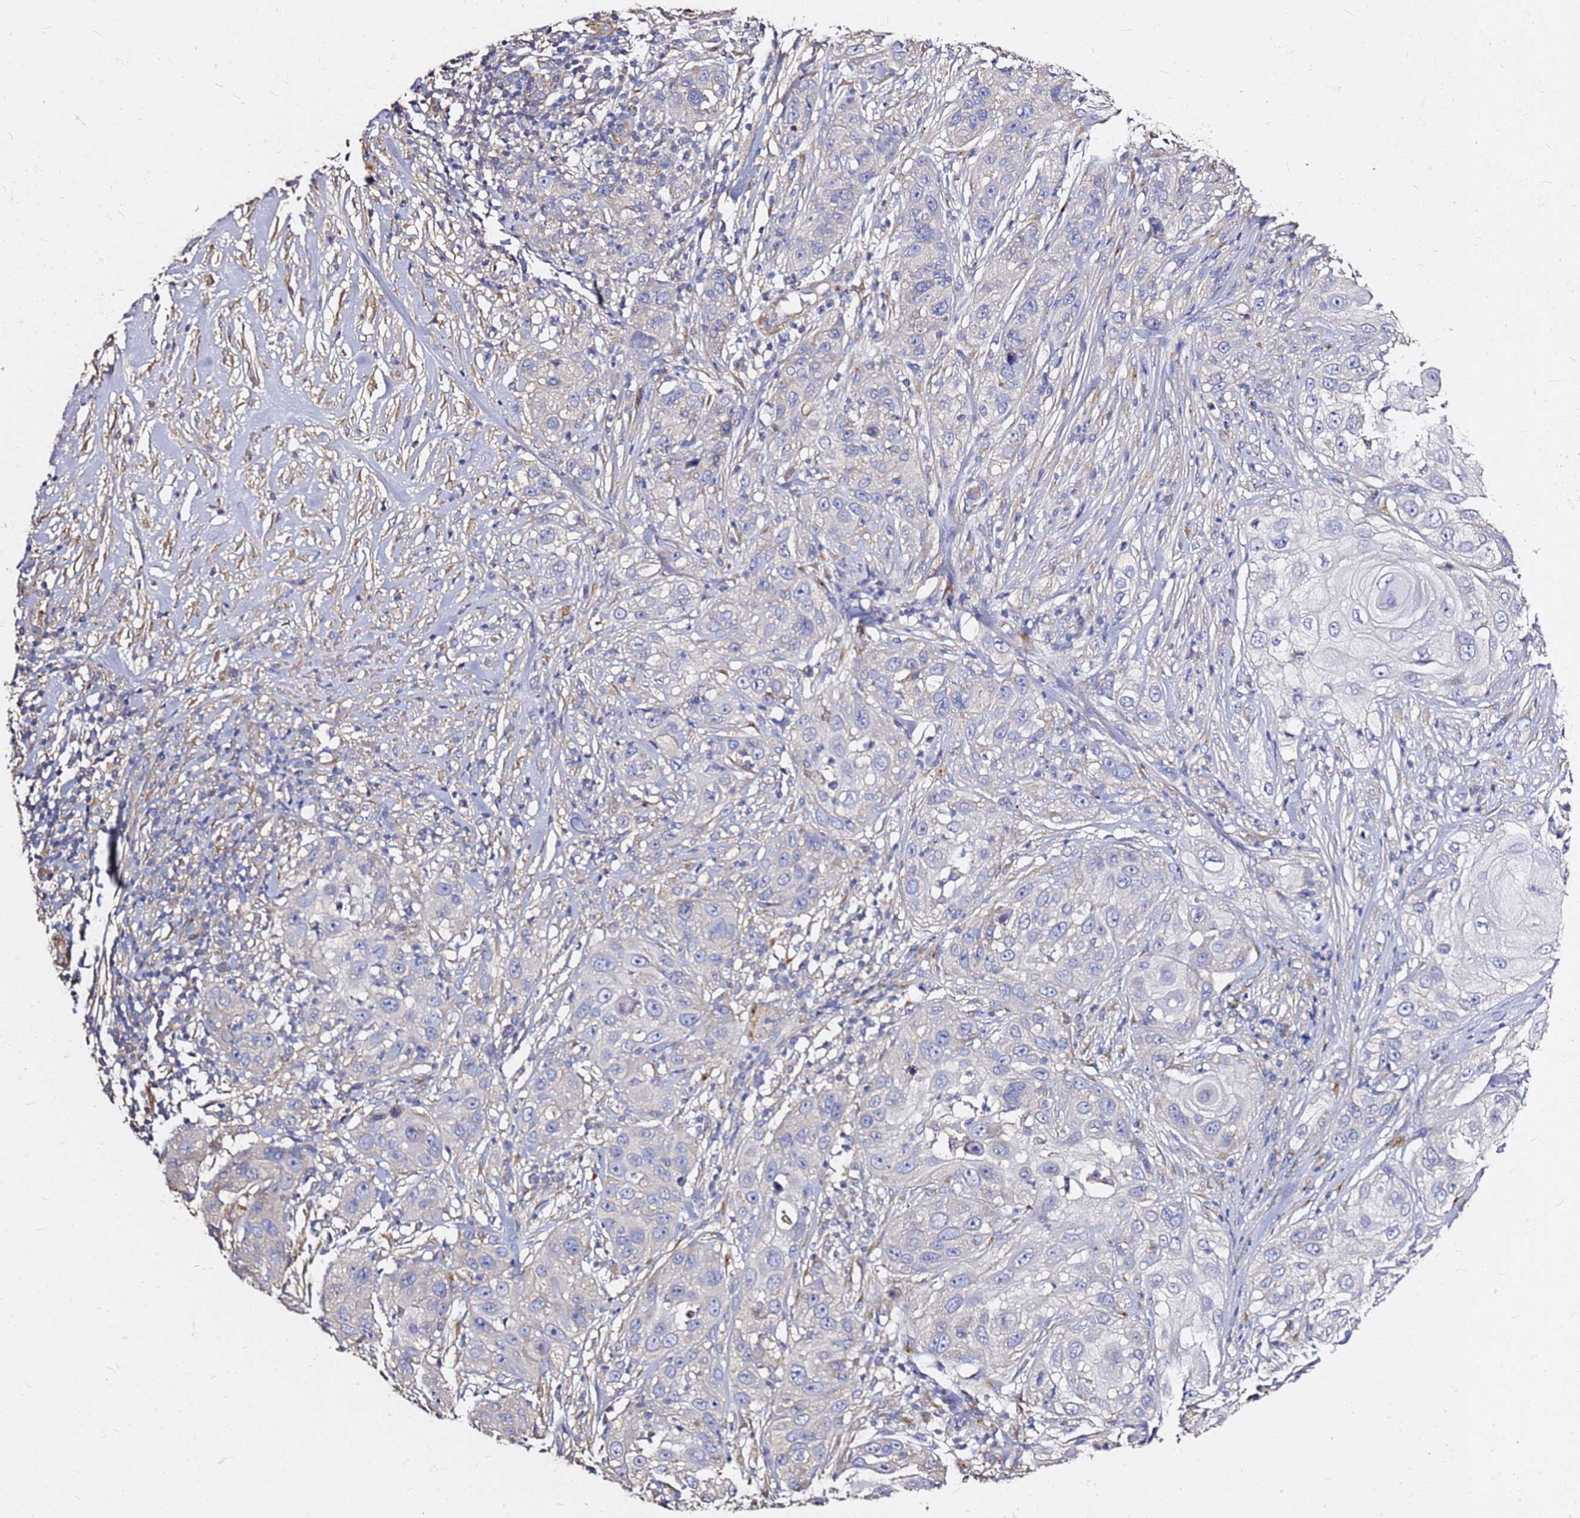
{"staining": {"intensity": "negative", "quantity": "none", "location": "none"}, "tissue": "skin cancer", "cell_type": "Tumor cells", "image_type": "cancer", "snomed": [{"axis": "morphology", "description": "Squamous cell carcinoma, NOS"}, {"axis": "topography", "description": "Skin"}], "caption": "The immunohistochemistry (IHC) photomicrograph has no significant expression in tumor cells of skin squamous cell carcinoma tissue. Brightfield microscopy of IHC stained with DAB (brown) and hematoxylin (blue), captured at high magnification.", "gene": "EXD3", "patient": {"sex": "female", "age": 44}}